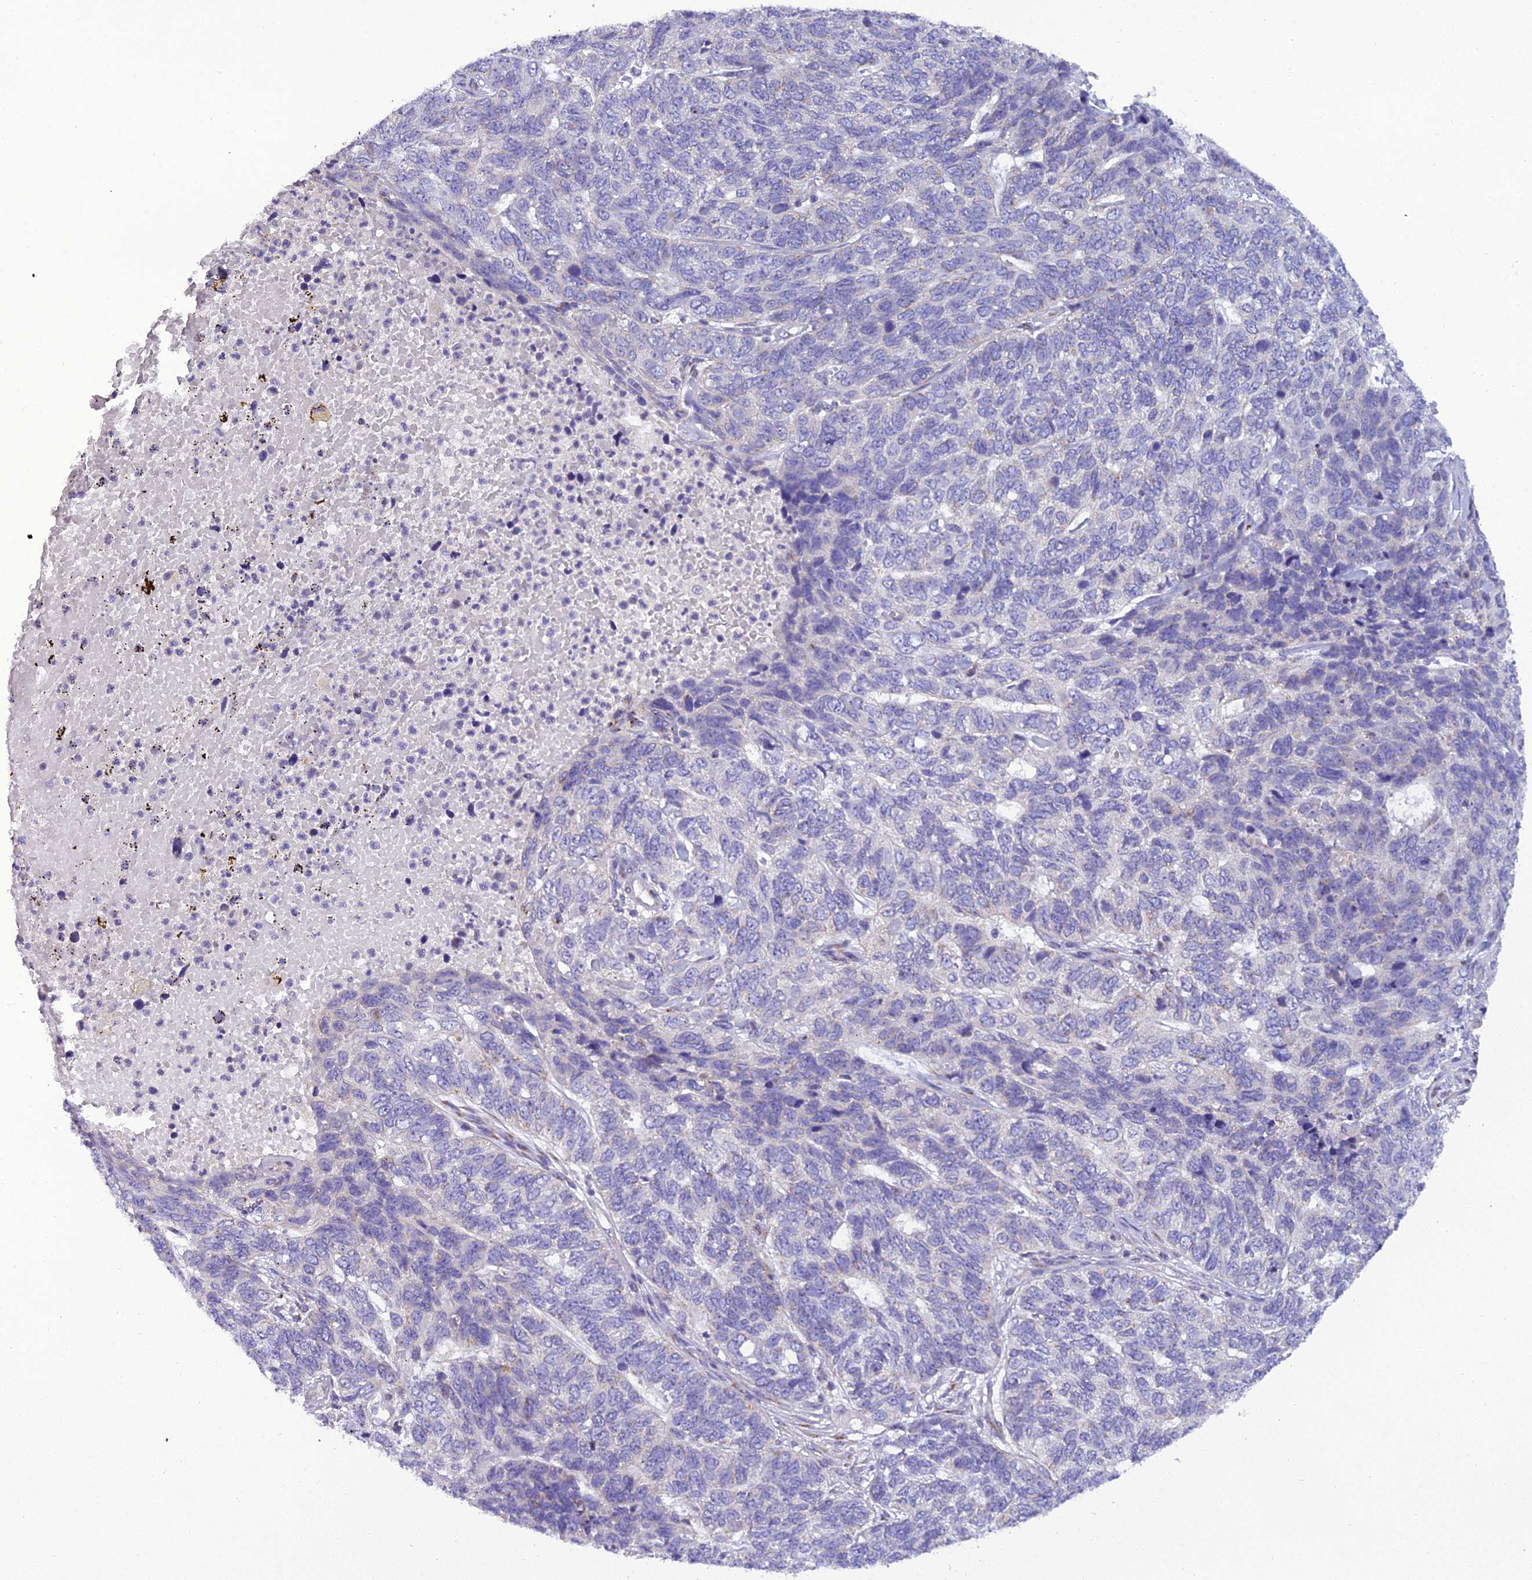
{"staining": {"intensity": "negative", "quantity": "none", "location": "none"}, "tissue": "skin cancer", "cell_type": "Tumor cells", "image_type": "cancer", "snomed": [{"axis": "morphology", "description": "Basal cell carcinoma"}, {"axis": "topography", "description": "Skin"}], "caption": "High magnification brightfield microscopy of skin cancer (basal cell carcinoma) stained with DAB (brown) and counterstained with hematoxylin (blue): tumor cells show no significant expression.", "gene": "GOLPH3", "patient": {"sex": "female", "age": 65}}